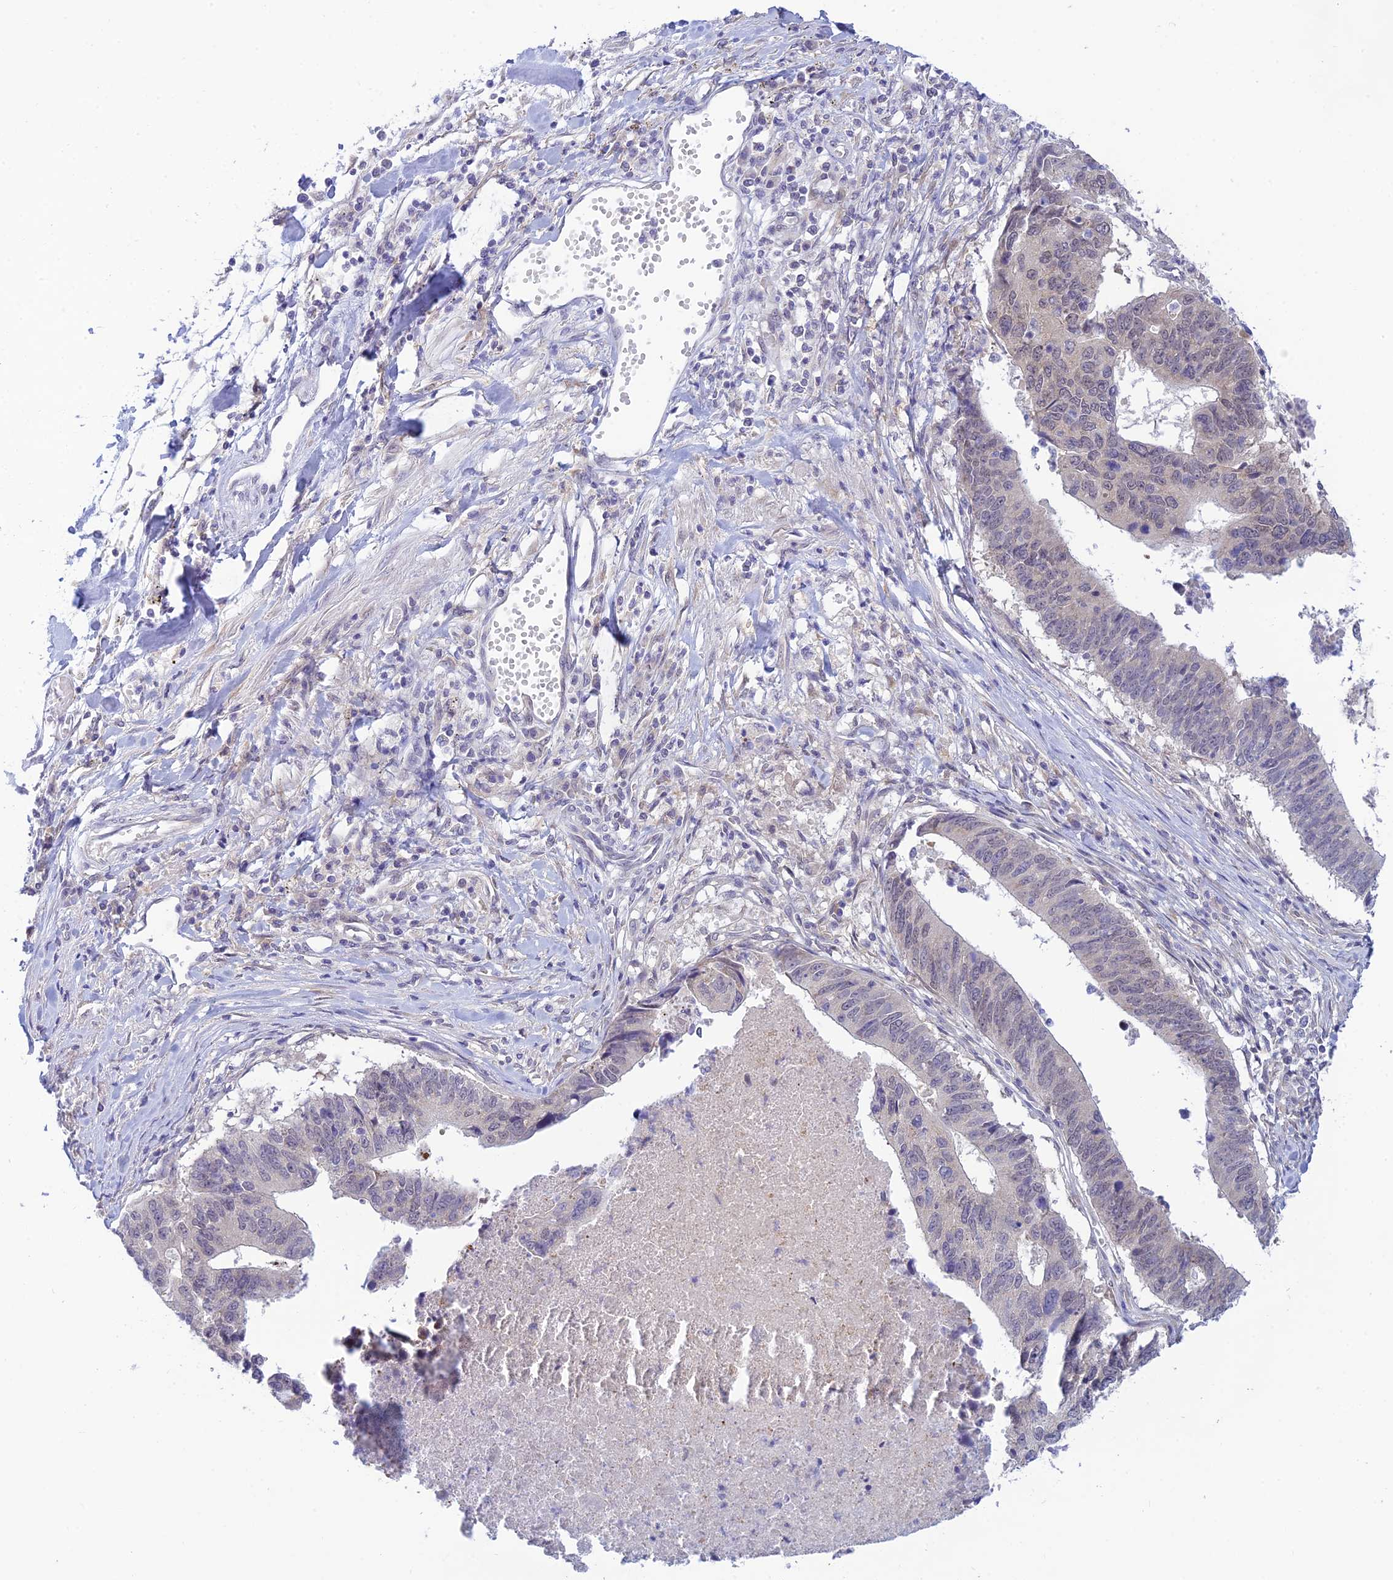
{"staining": {"intensity": "negative", "quantity": "none", "location": "none"}, "tissue": "stomach cancer", "cell_type": "Tumor cells", "image_type": "cancer", "snomed": [{"axis": "morphology", "description": "Adenocarcinoma, NOS"}, {"axis": "topography", "description": "Stomach"}], "caption": "High power microscopy histopathology image of an IHC histopathology image of adenocarcinoma (stomach), revealing no significant positivity in tumor cells.", "gene": "SKIC8", "patient": {"sex": "male", "age": 59}}